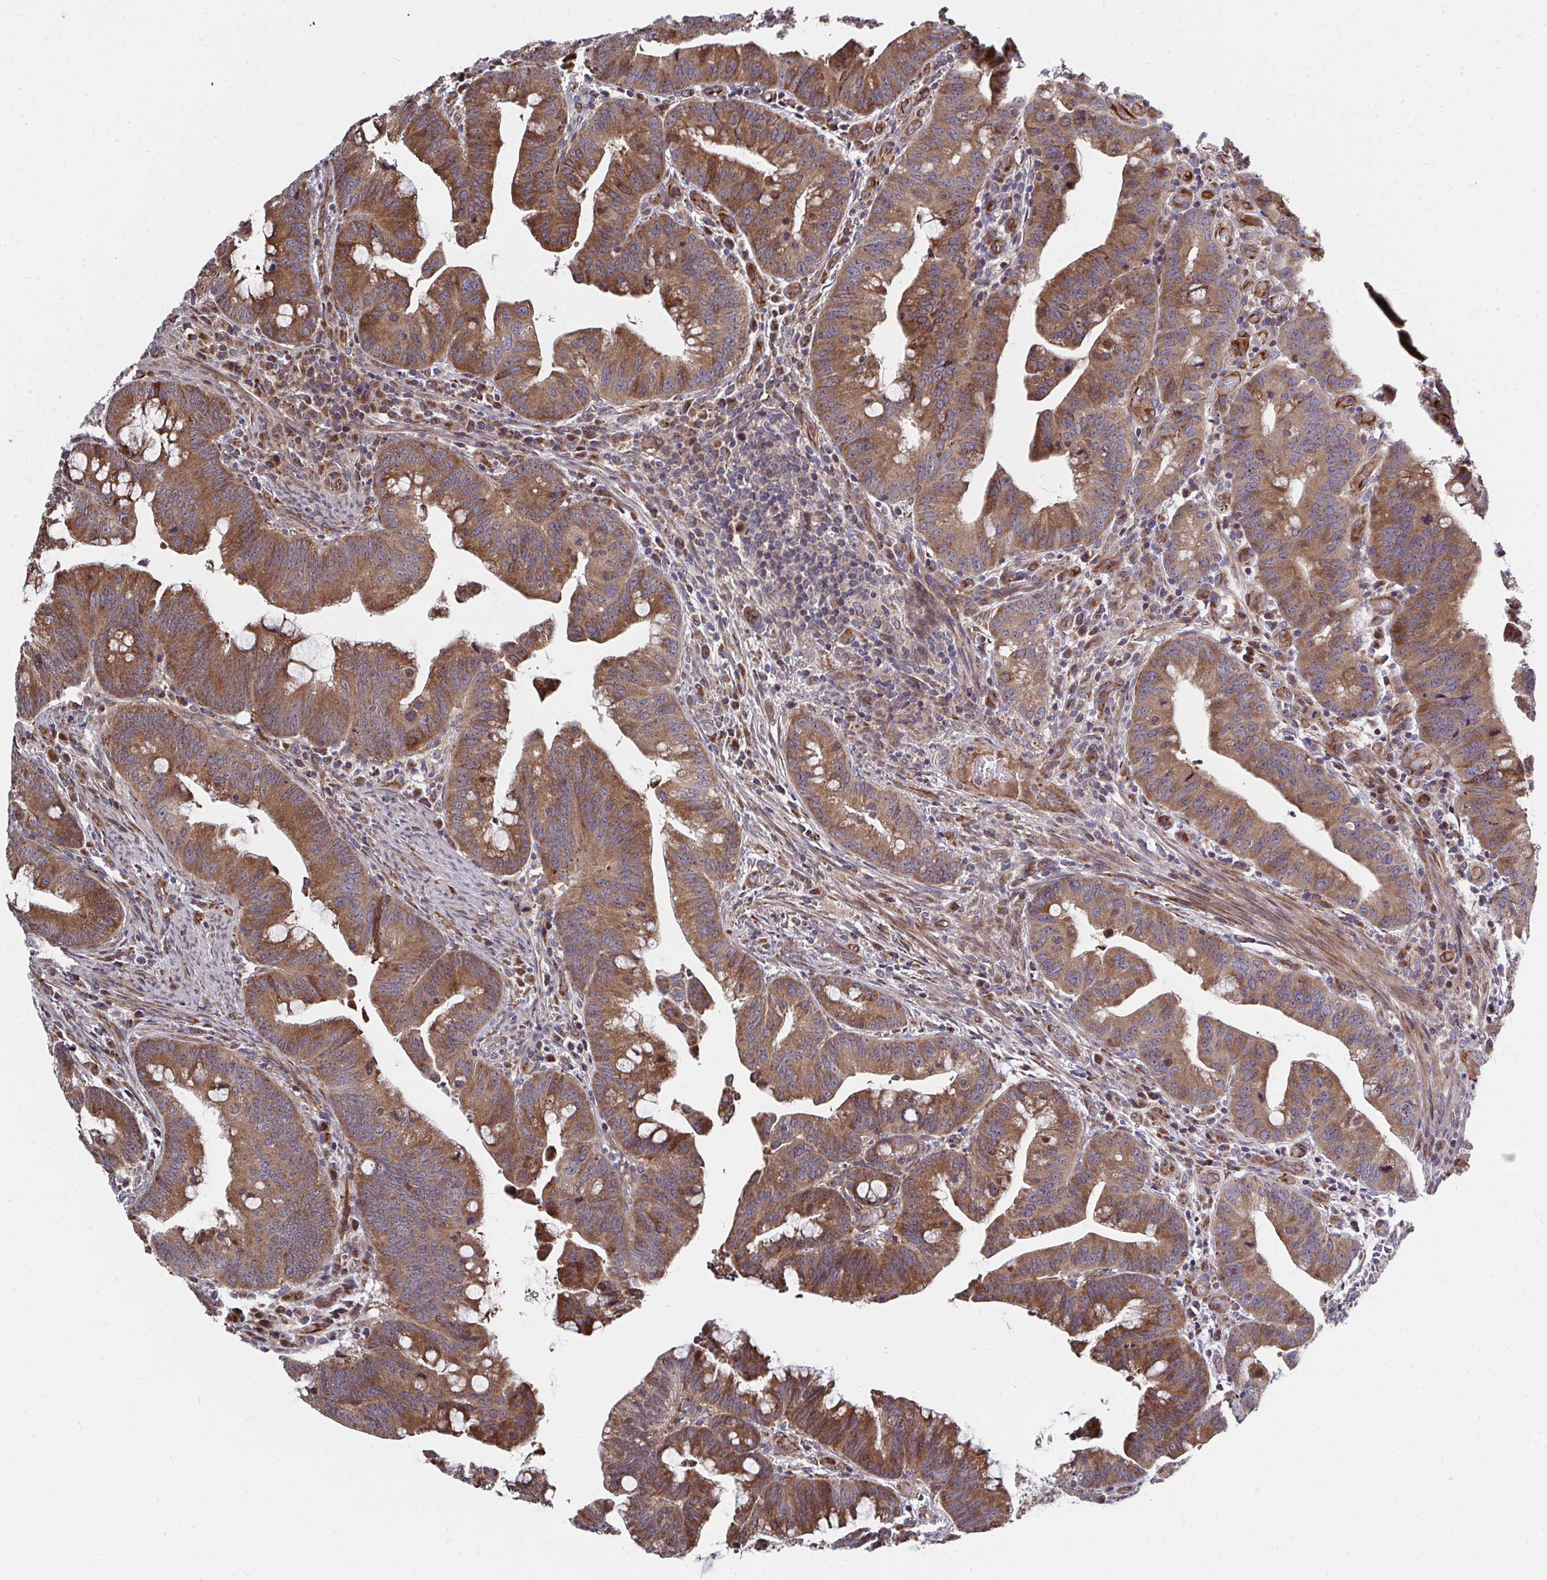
{"staining": {"intensity": "strong", "quantity": ">75%", "location": "cytoplasmic/membranous"}, "tissue": "colorectal cancer", "cell_type": "Tumor cells", "image_type": "cancer", "snomed": [{"axis": "morphology", "description": "Adenocarcinoma, NOS"}, {"axis": "topography", "description": "Colon"}], "caption": "Colorectal adenocarcinoma tissue shows strong cytoplasmic/membranous staining in about >75% of tumor cells, visualized by immunohistochemistry.", "gene": "FAM89A", "patient": {"sex": "male", "age": 62}}